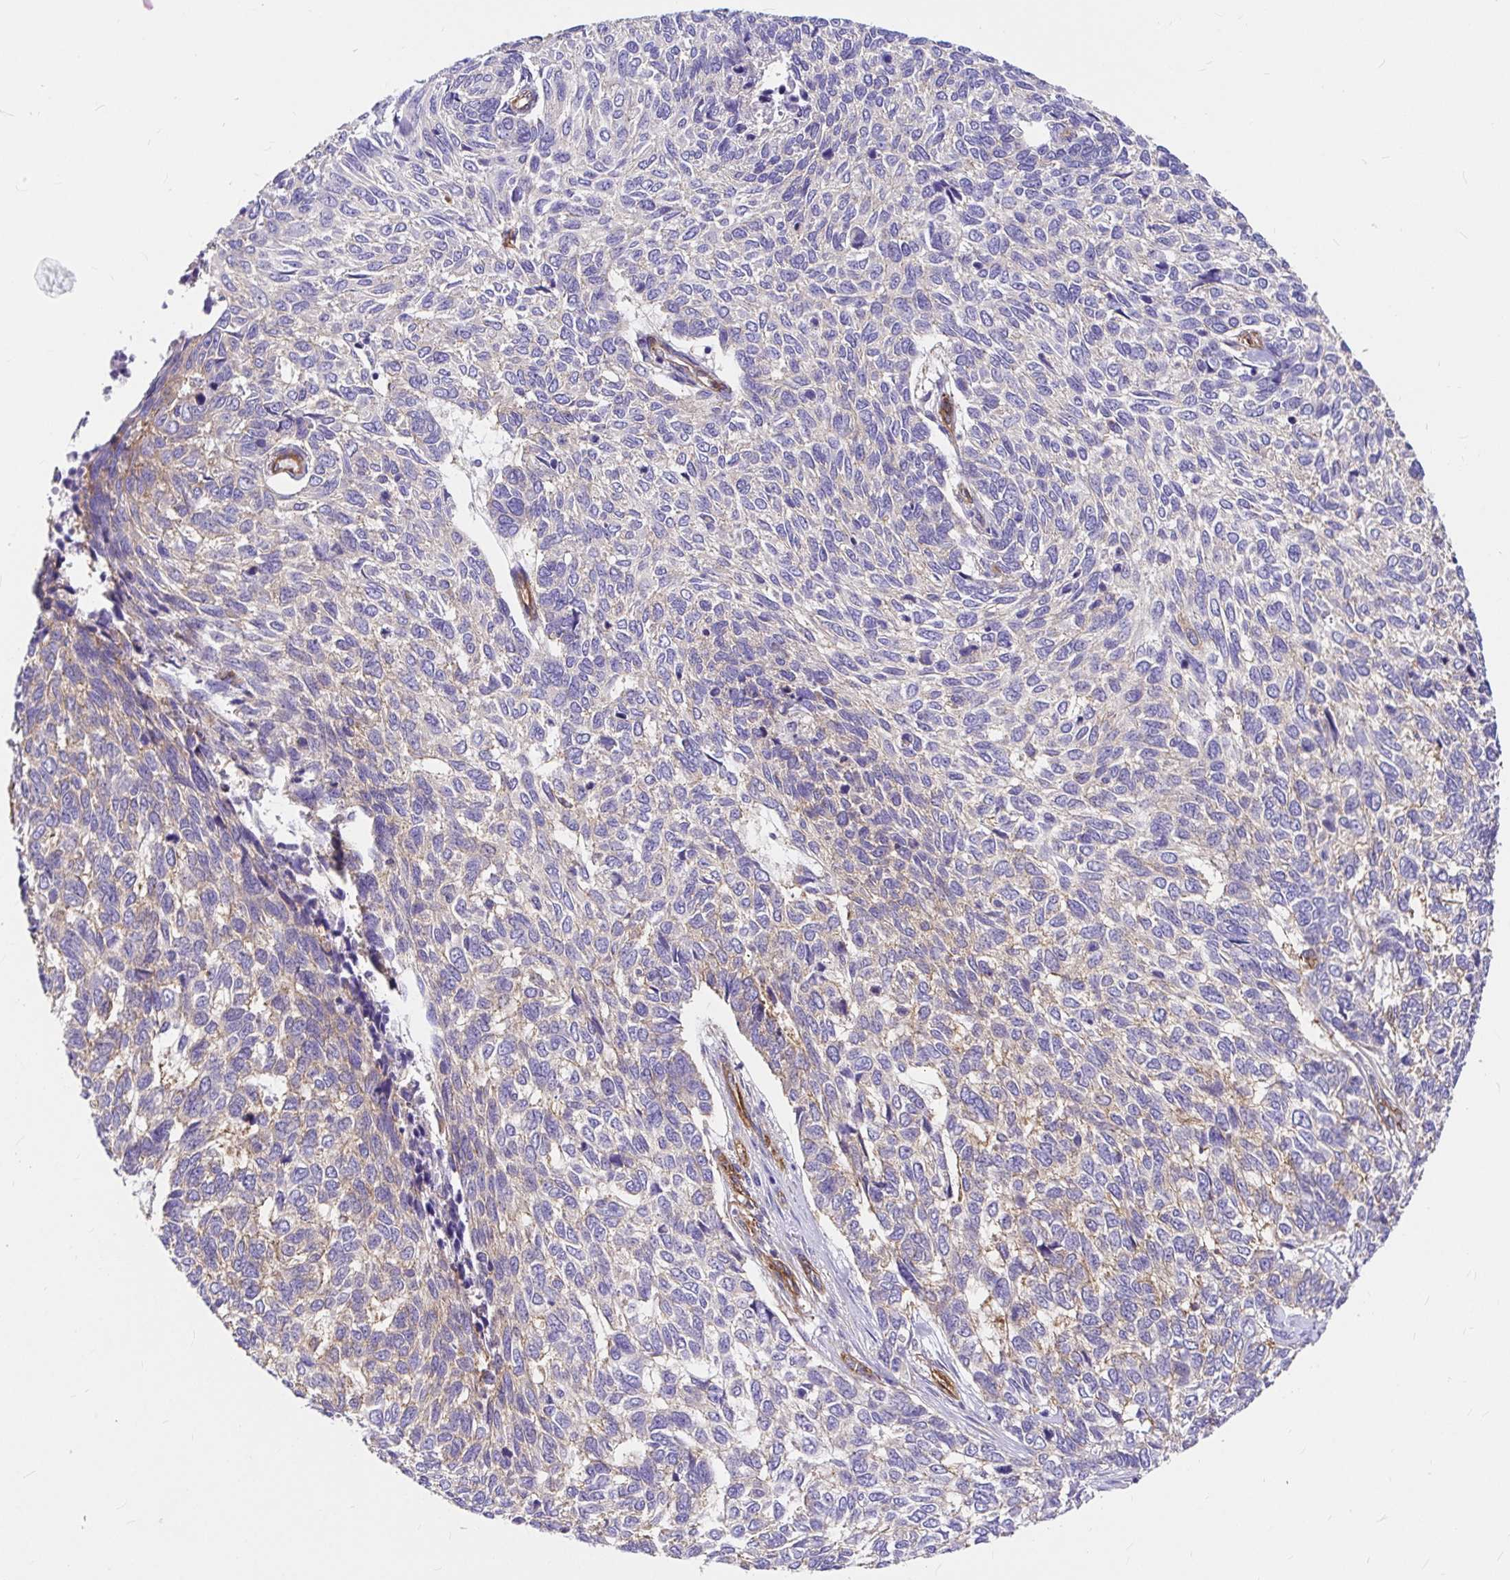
{"staining": {"intensity": "weak", "quantity": "<25%", "location": "cytoplasmic/membranous"}, "tissue": "skin cancer", "cell_type": "Tumor cells", "image_type": "cancer", "snomed": [{"axis": "morphology", "description": "Basal cell carcinoma"}, {"axis": "topography", "description": "Skin"}], "caption": "Protein analysis of skin cancer (basal cell carcinoma) demonstrates no significant positivity in tumor cells.", "gene": "MYO1B", "patient": {"sex": "female", "age": 65}}